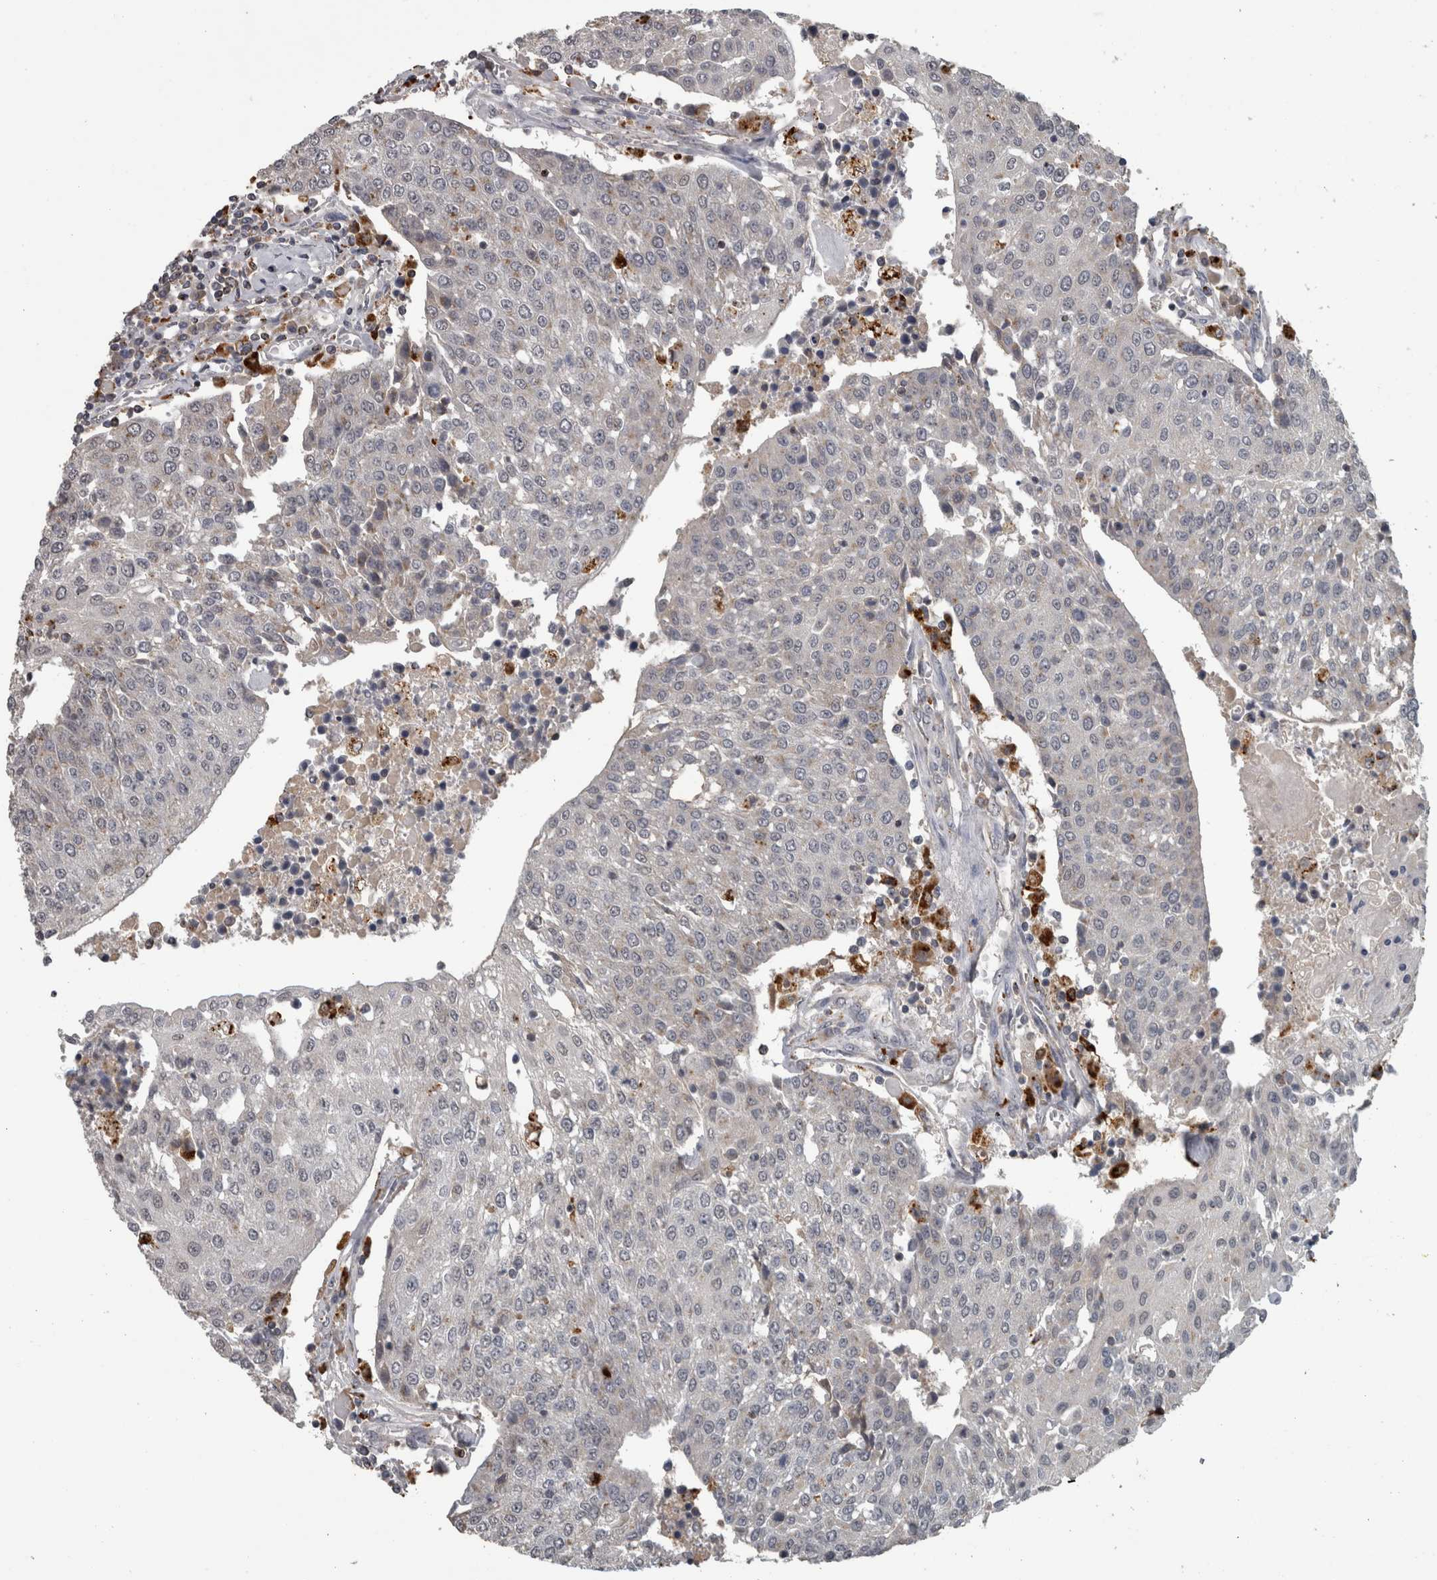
{"staining": {"intensity": "negative", "quantity": "none", "location": "none"}, "tissue": "urothelial cancer", "cell_type": "Tumor cells", "image_type": "cancer", "snomed": [{"axis": "morphology", "description": "Urothelial carcinoma, High grade"}, {"axis": "topography", "description": "Urinary bladder"}], "caption": "Immunohistochemistry histopathology image of high-grade urothelial carcinoma stained for a protein (brown), which reveals no positivity in tumor cells.", "gene": "NAAA", "patient": {"sex": "female", "age": 85}}